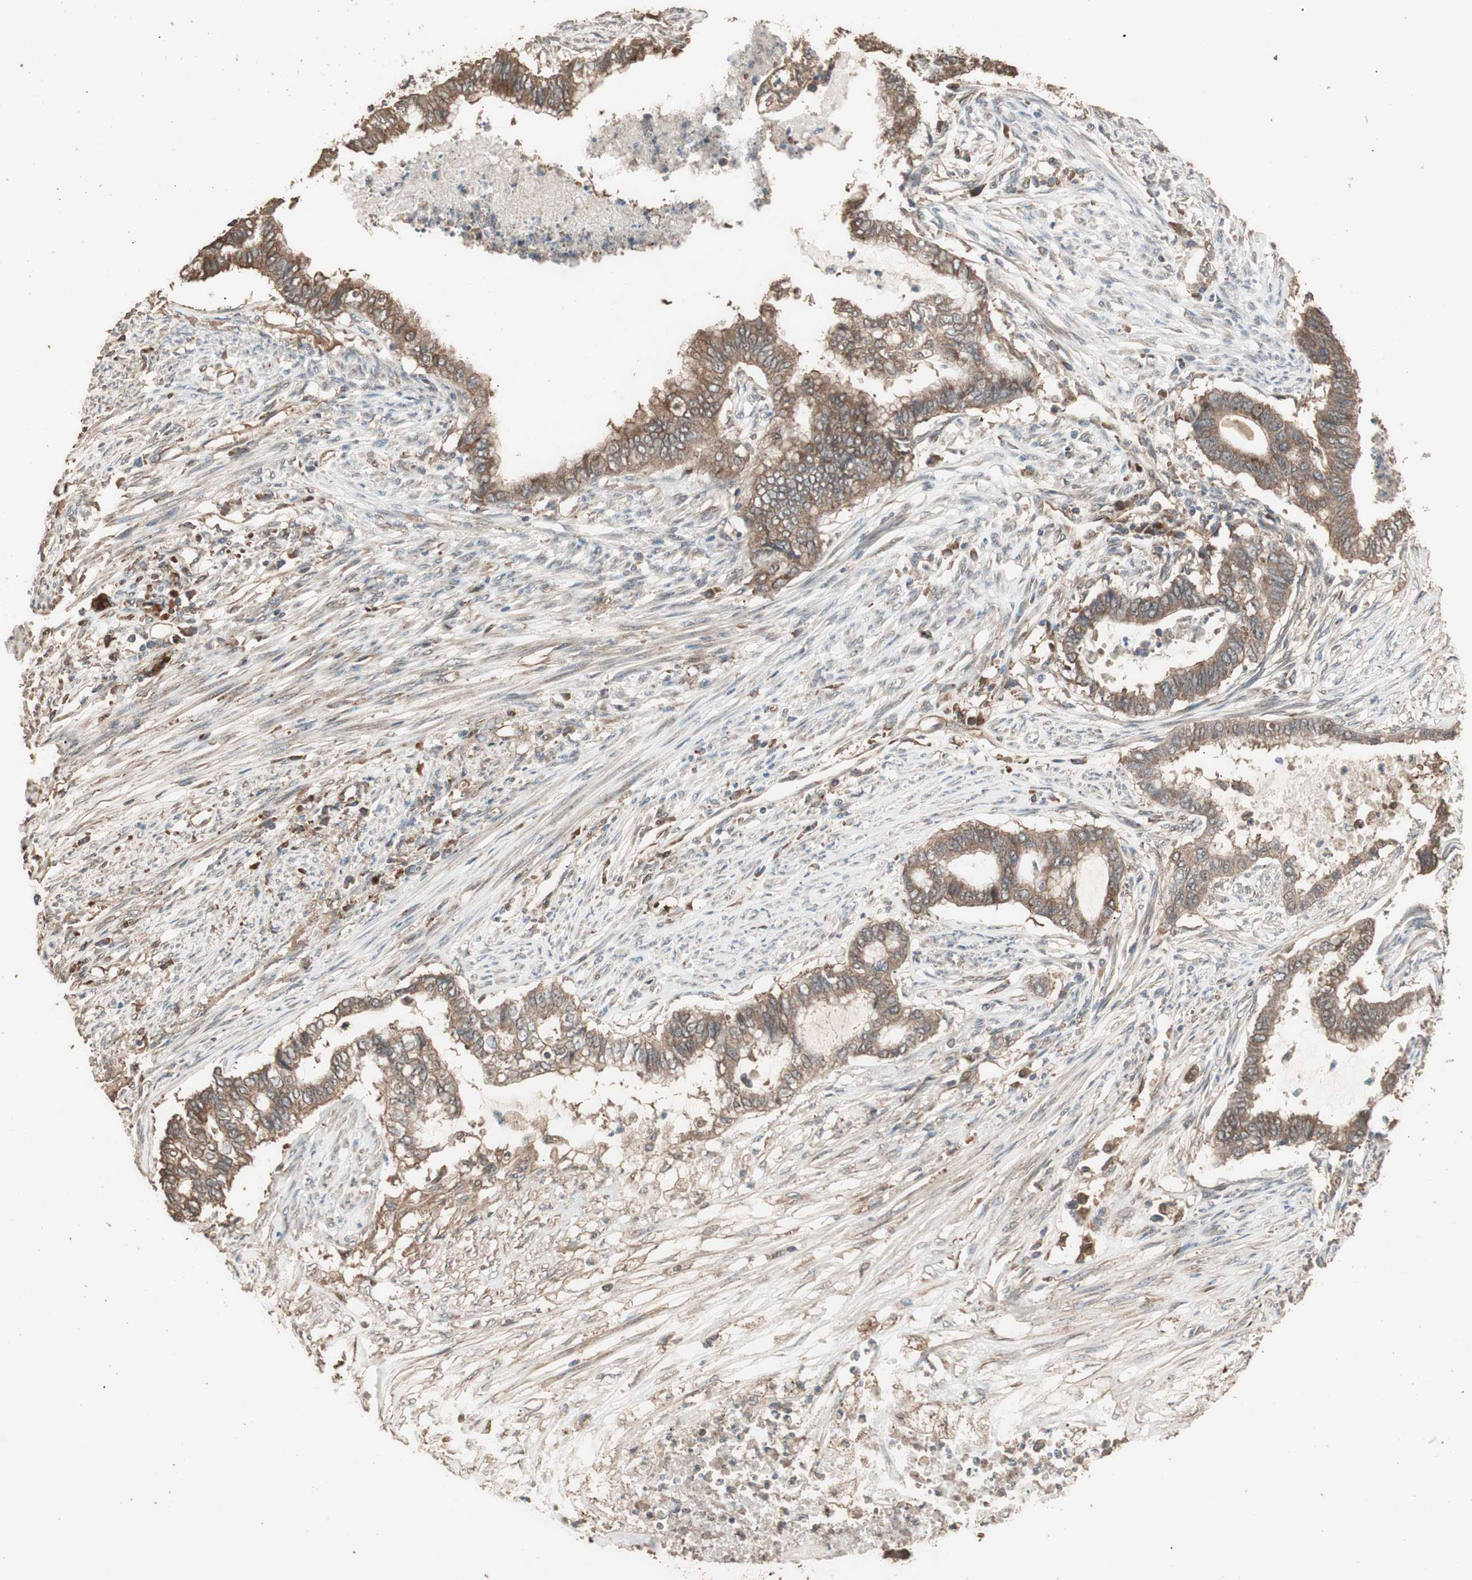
{"staining": {"intensity": "weak", "quantity": ">75%", "location": "cytoplasmic/membranous"}, "tissue": "endometrial cancer", "cell_type": "Tumor cells", "image_type": "cancer", "snomed": [{"axis": "morphology", "description": "Adenocarcinoma, NOS"}, {"axis": "topography", "description": "Endometrium"}], "caption": "Endometrial cancer (adenocarcinoma) stained with a brown dye exhibits weak cytoplasmic/membranous positive positivity in about >75% of tumor cells.", "gene": "CCN4", "patient": {"sex": "female", "age": 79}}